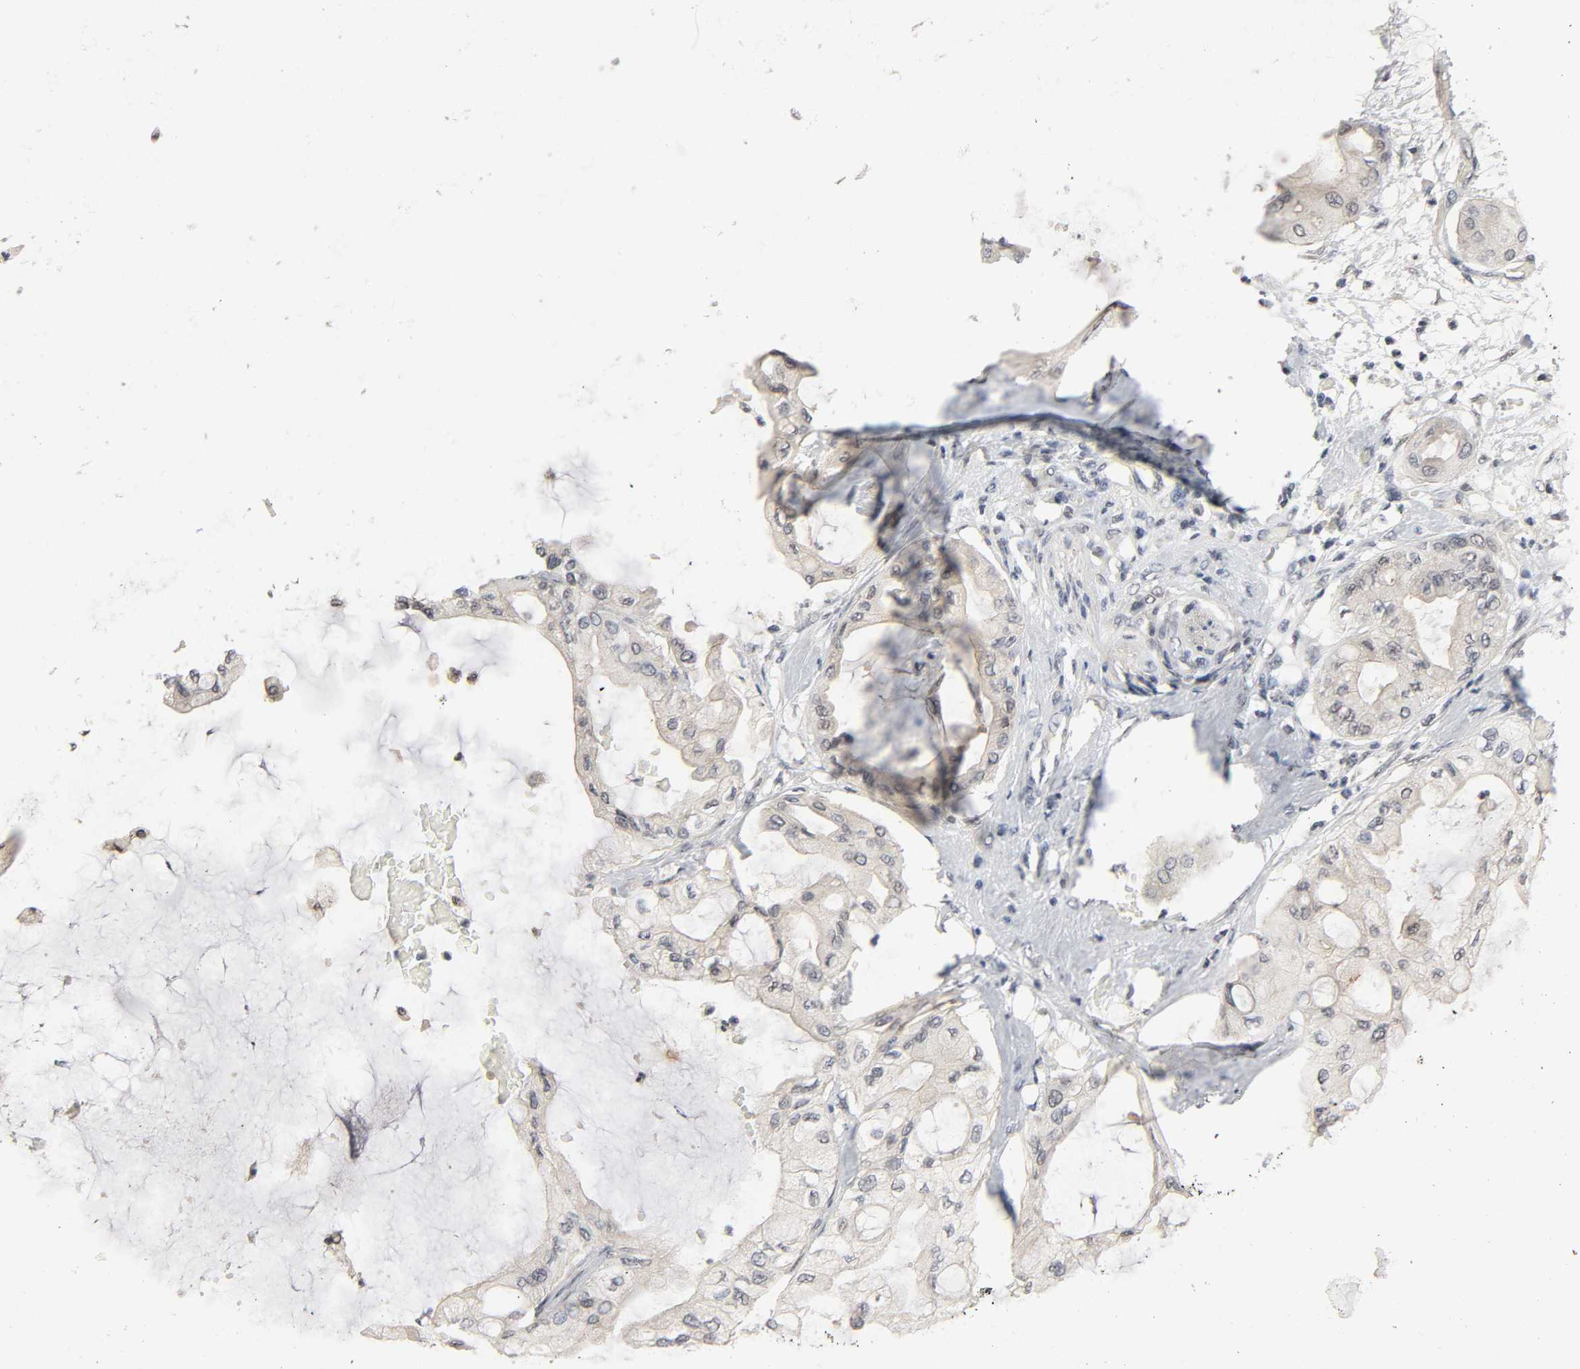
{"staining": {"intensity": "weak", "quantity": "<25%", "location": "cytoplasmic/membranous"}, "tissue": "pancreatic cancer", "cell_type": "Tumor cells", "image_type": "cancer", "snomed": [{"axis": "morphology", "description": "Adenocarcinoma, NOS"}, {"axis": "morphology", "description": "Adenocarcinoma, metastatic, NOS"}, {"axis": "topography", "description": "Lymph node"}, {"axis": "topography", "description": "Pancreas"}, {"axis": "topography", "description": "Duodenum"}], "caption": "An immunohistochemistry (IHC) image of pancreatic cancer (adenocarcinoma) is shown. There is no staining in tumor cells of pancreatic cancer (adenocarcinoma).", "gene": "MAPKAPK5", "patient": {"sex": "female", "age": 64}}